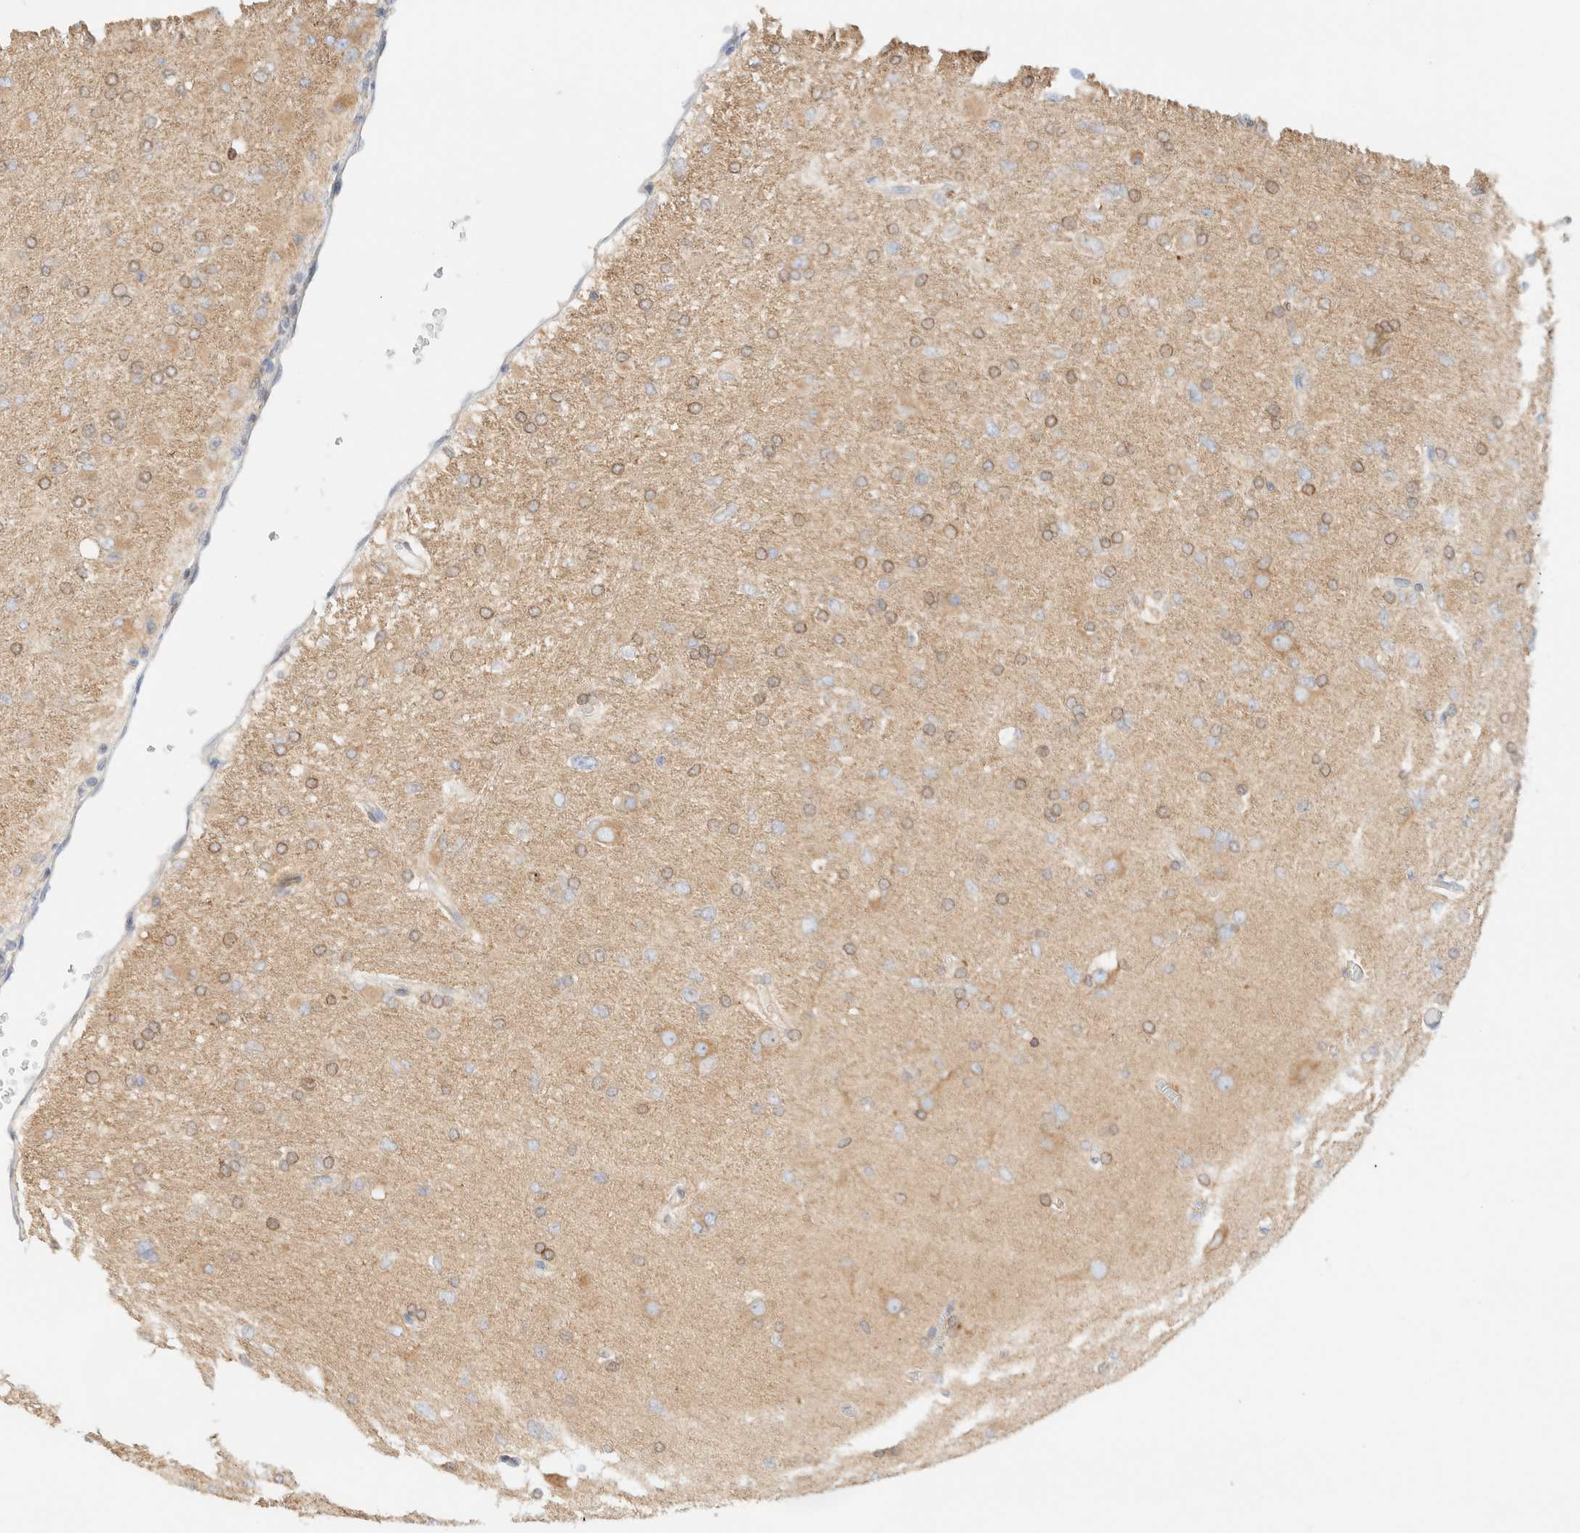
{"staining": {"intensity": "weak", "quantity": ">75%", "location": "cytoplasmic/membranous"}, "tissue": "glioma", "cell_type": "Tumor cells", "image_type": "cancer", "snomed": [{"axis": "morphology", "description": "Glioma, malignant, High grade"}, {"axis": "topography", "description": "Cerebral cortex"}], "caption": "Malignant glioma (high-grade) stained for a protein exhibits weak cytoplasmic/membranous positivity in tumor cells. (DAB (3,3'-diaminobenzidine) = brown stain, brightfield microscopy at high magnification).", "gene": "NT5C", "patient": {"sex": "female", "age": 36}}